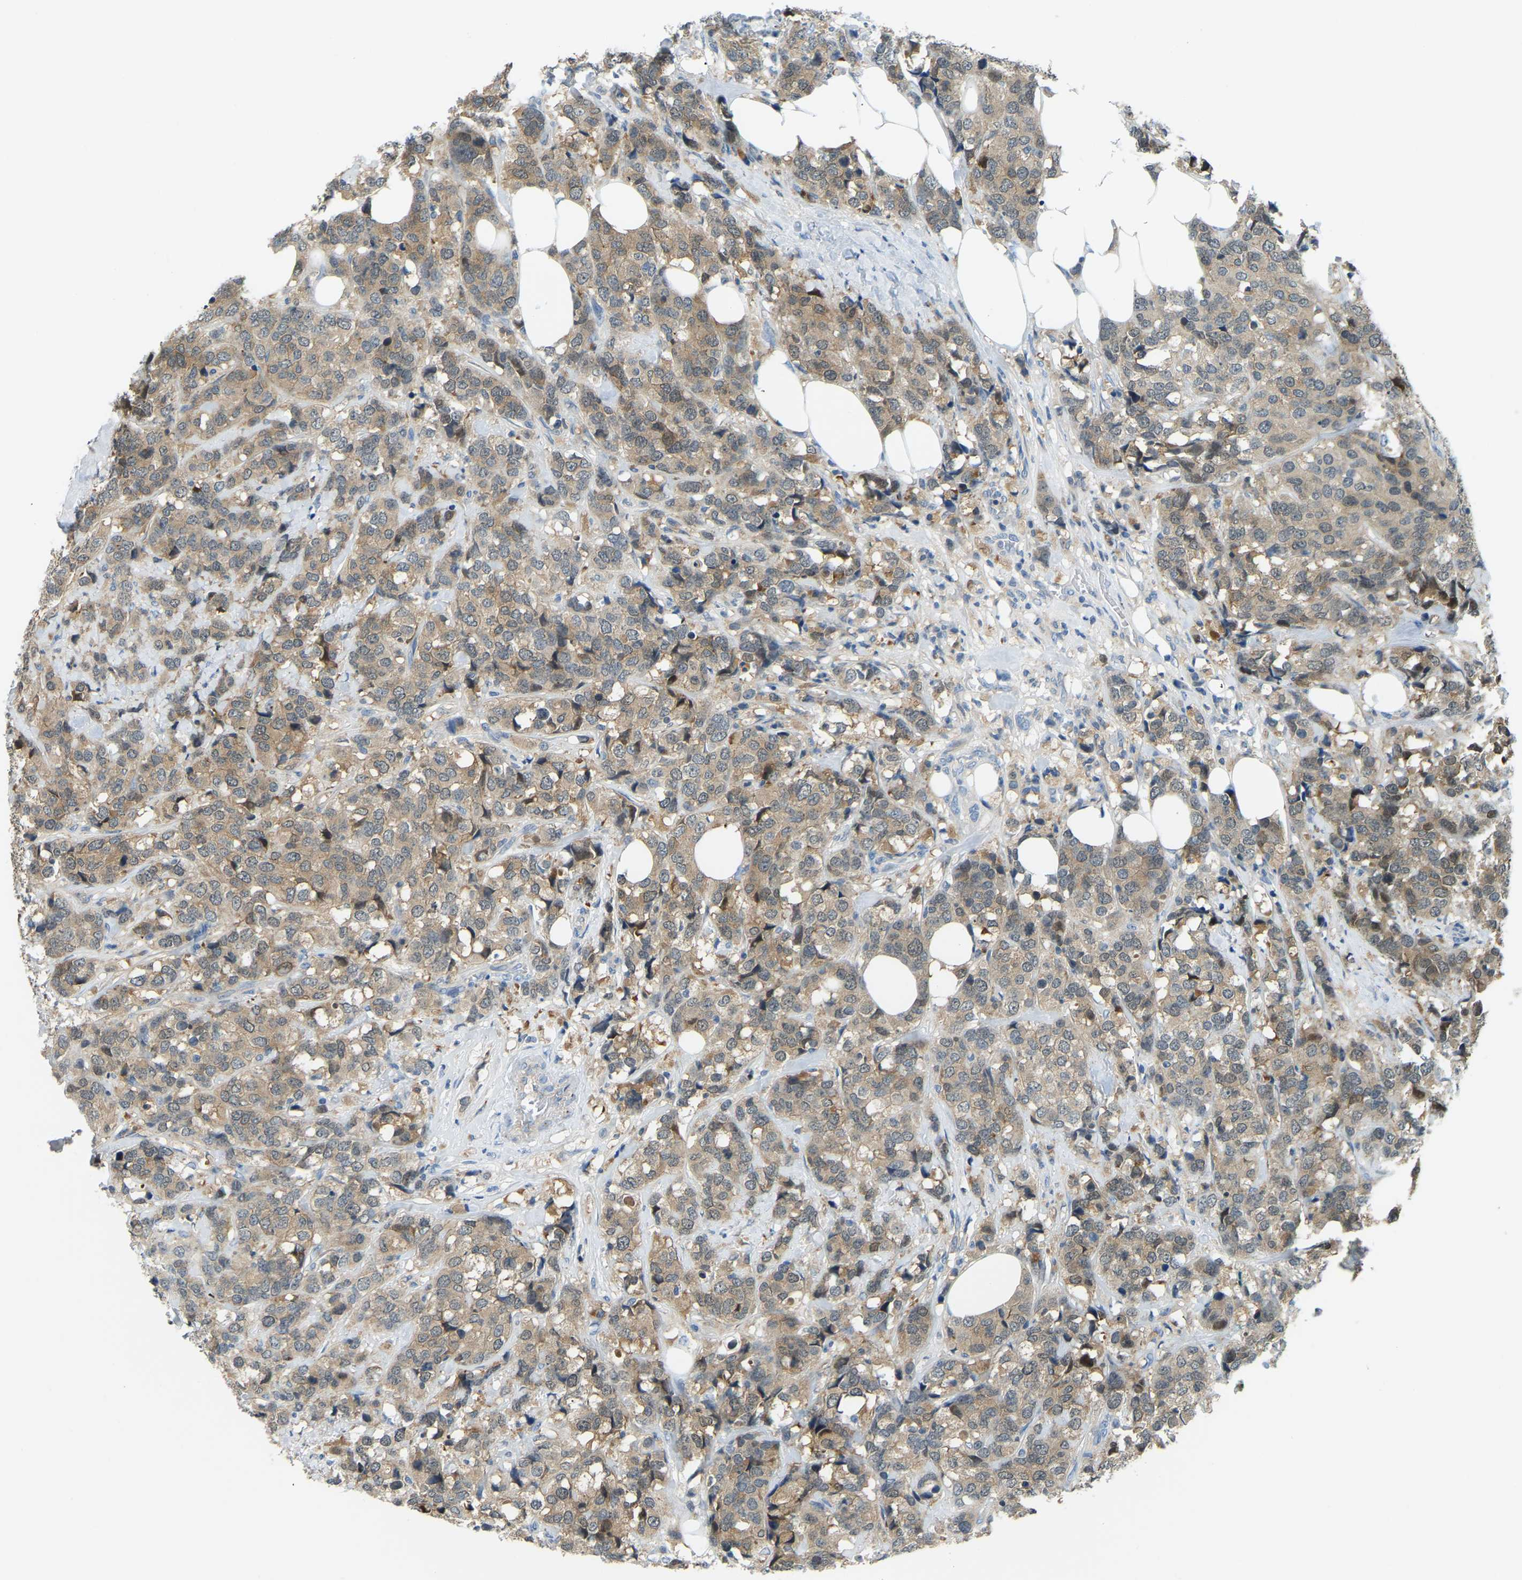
{"staining": {"intensity": "moderate", "quantity": ">75%", "location": "cytoplasmic/membranous"}, "tissue": "breast cancer", "cell_type": "Tumor cells", "image_type": "cancer", "snomed": [{"axis": "morphology", "description": "Lobular carcinoma"}, {"axis": "topography", "description": "Breast"}], "caption": "Immunohistochemical staining of lobular carcinoma (breast) demonstrates medium levels of moderate cytoplasmic/membranous protein staining in about >75% of tumor cells. Immunohistochemistry (ihc) stains the protein in brown and the nuclei are stained blue.", "gene": "NME8", "patient": {"sex": "female", "age": 59}}